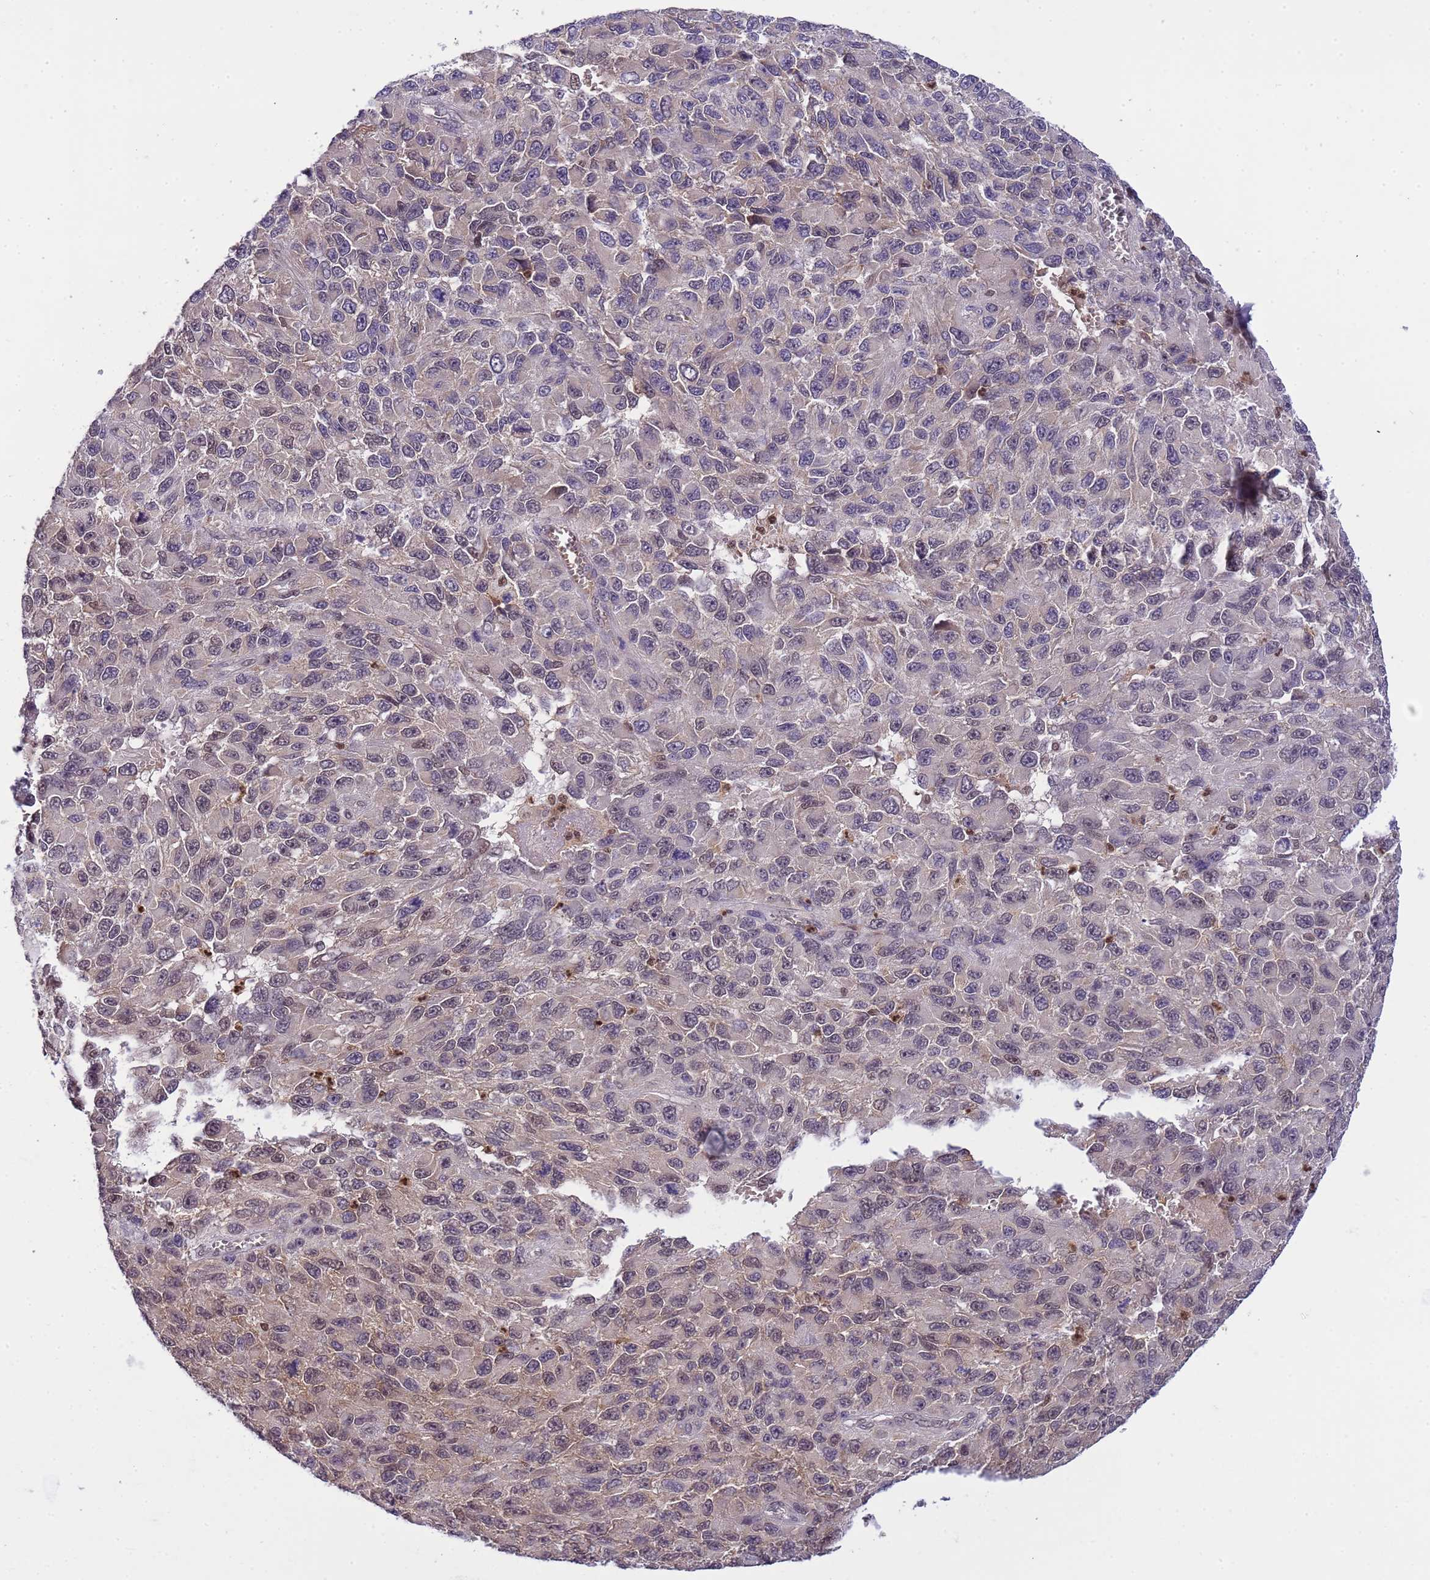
{"staining": {"intensity": "weak", "quantity": "<25%", "location": "cytoplasmic/membranous,nuclear"}, "tissue": "melanoma", "cell_type": "Tumor cells", "image_type": "cancer", "snomed": [{"axis": "morphology", "description": "Normal tissue, NOS"}, {"axis": "morphology", "description": "Malignant melanoma, NOS"}, {"axis": "topography", "description": "Skin"}], "caption": "Histopathology image shows no protein staining in tumor cells of malignant melanoma tissue.", "gene": "CD53", "patient": {"sex": "female", "age": 96}}